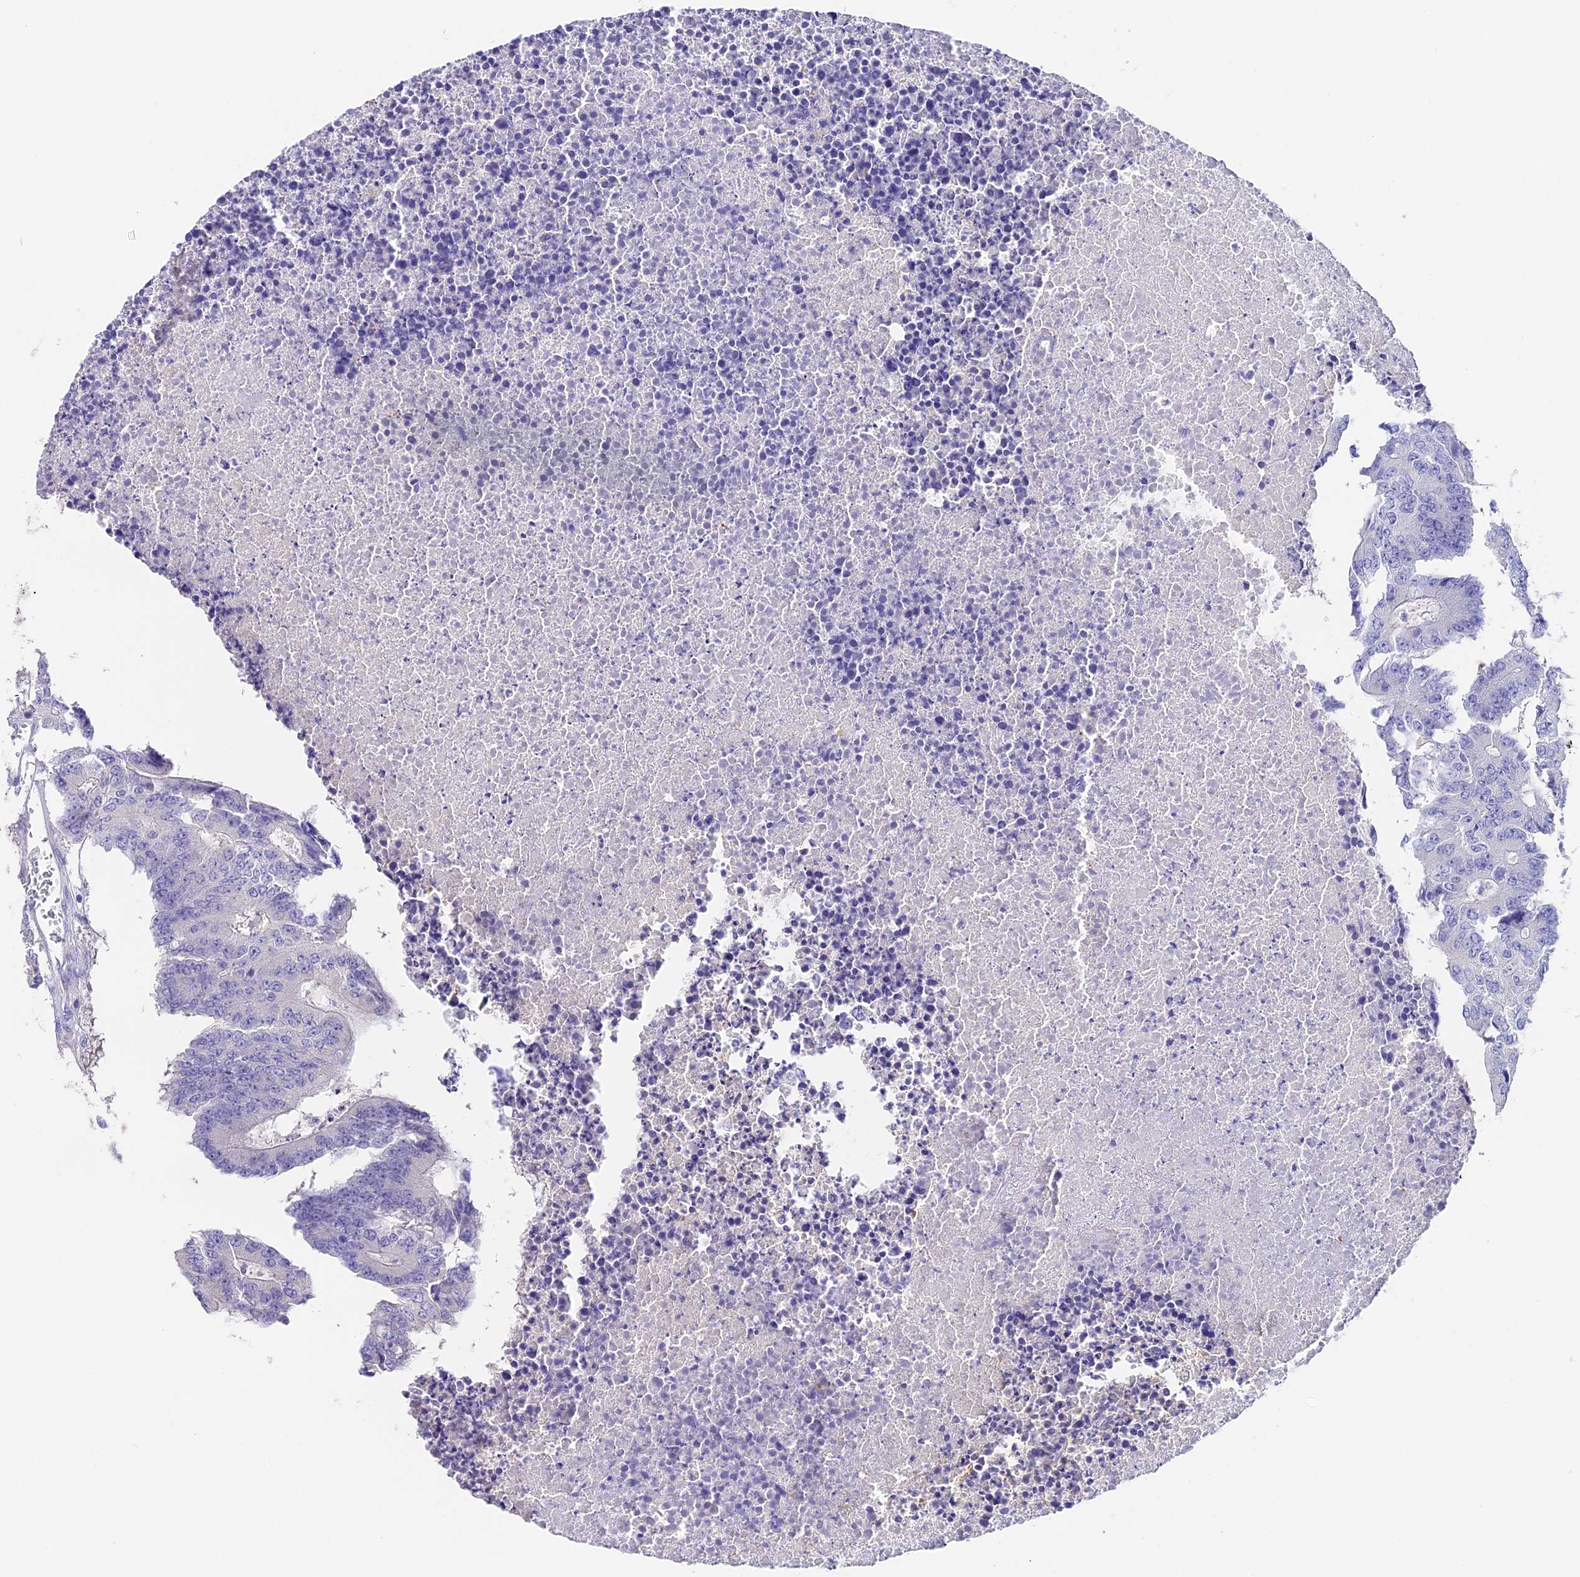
{"staining": {"intensity": "negative", "quantity": "none", "location": "none"}, "tissue": "colorectal cancer", "cell_type": "Tumor cells", "image_type": "cancer", "snomed": [{"axis": "morphology", "description": "Adenocarcinoma, NOS"}, {"axis": "topography", "description": "Colon"}], "caption": "Colorectal cancer was stained to show a protein in brown. There is no significant positivity in tumor cells. (DAB immunohistochemistry (IHC), high magnification).", "gene": "LYPD6", "patient": {"sex": "male", "age": 87}}